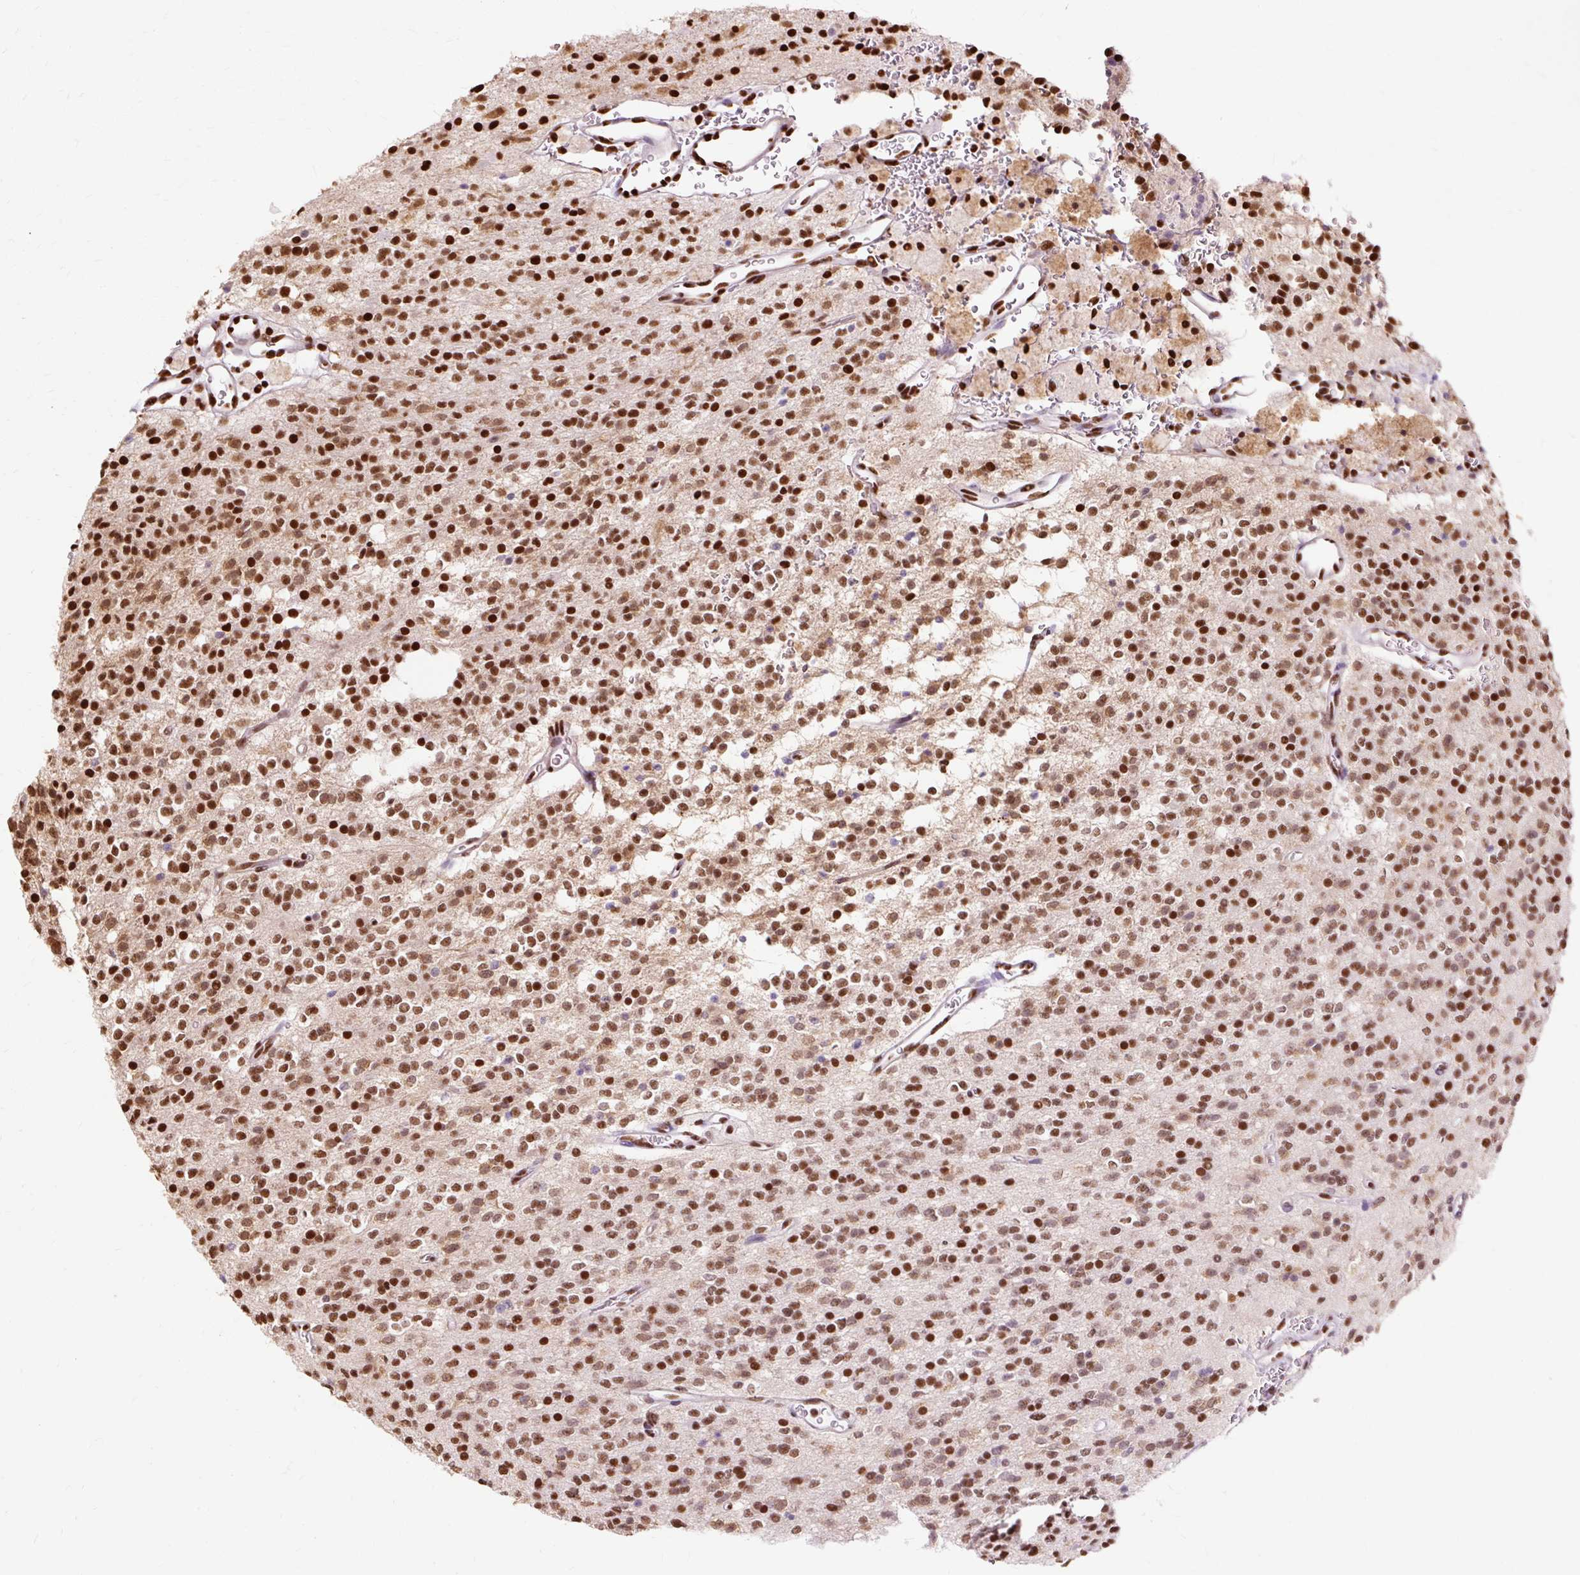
{"staining": {"intensity": "strong", "quantity": ">75%", "location": "cytoplasmic/membranous,nuclear"}, "tissue": "glioma", "cell_type": "Tumor cells", "image_type": "cancer", "snomed": [{"axis": "morphology", "description": "Glioma, malignant, High grade"}, {"axis": "topography", "description": "Brain"}], "caption": "Malignant glioma (high-grade) stained for a protein exhibits strong cytoplasmic/membranous and nuclear positivity in tumor cells. Using DAB (brown) and hematoxylin (blue) stains, captured at high magnification using brightfield microscopy.", "gene": "XRCC6", "patient": {"sex": "male", "age": 34}}